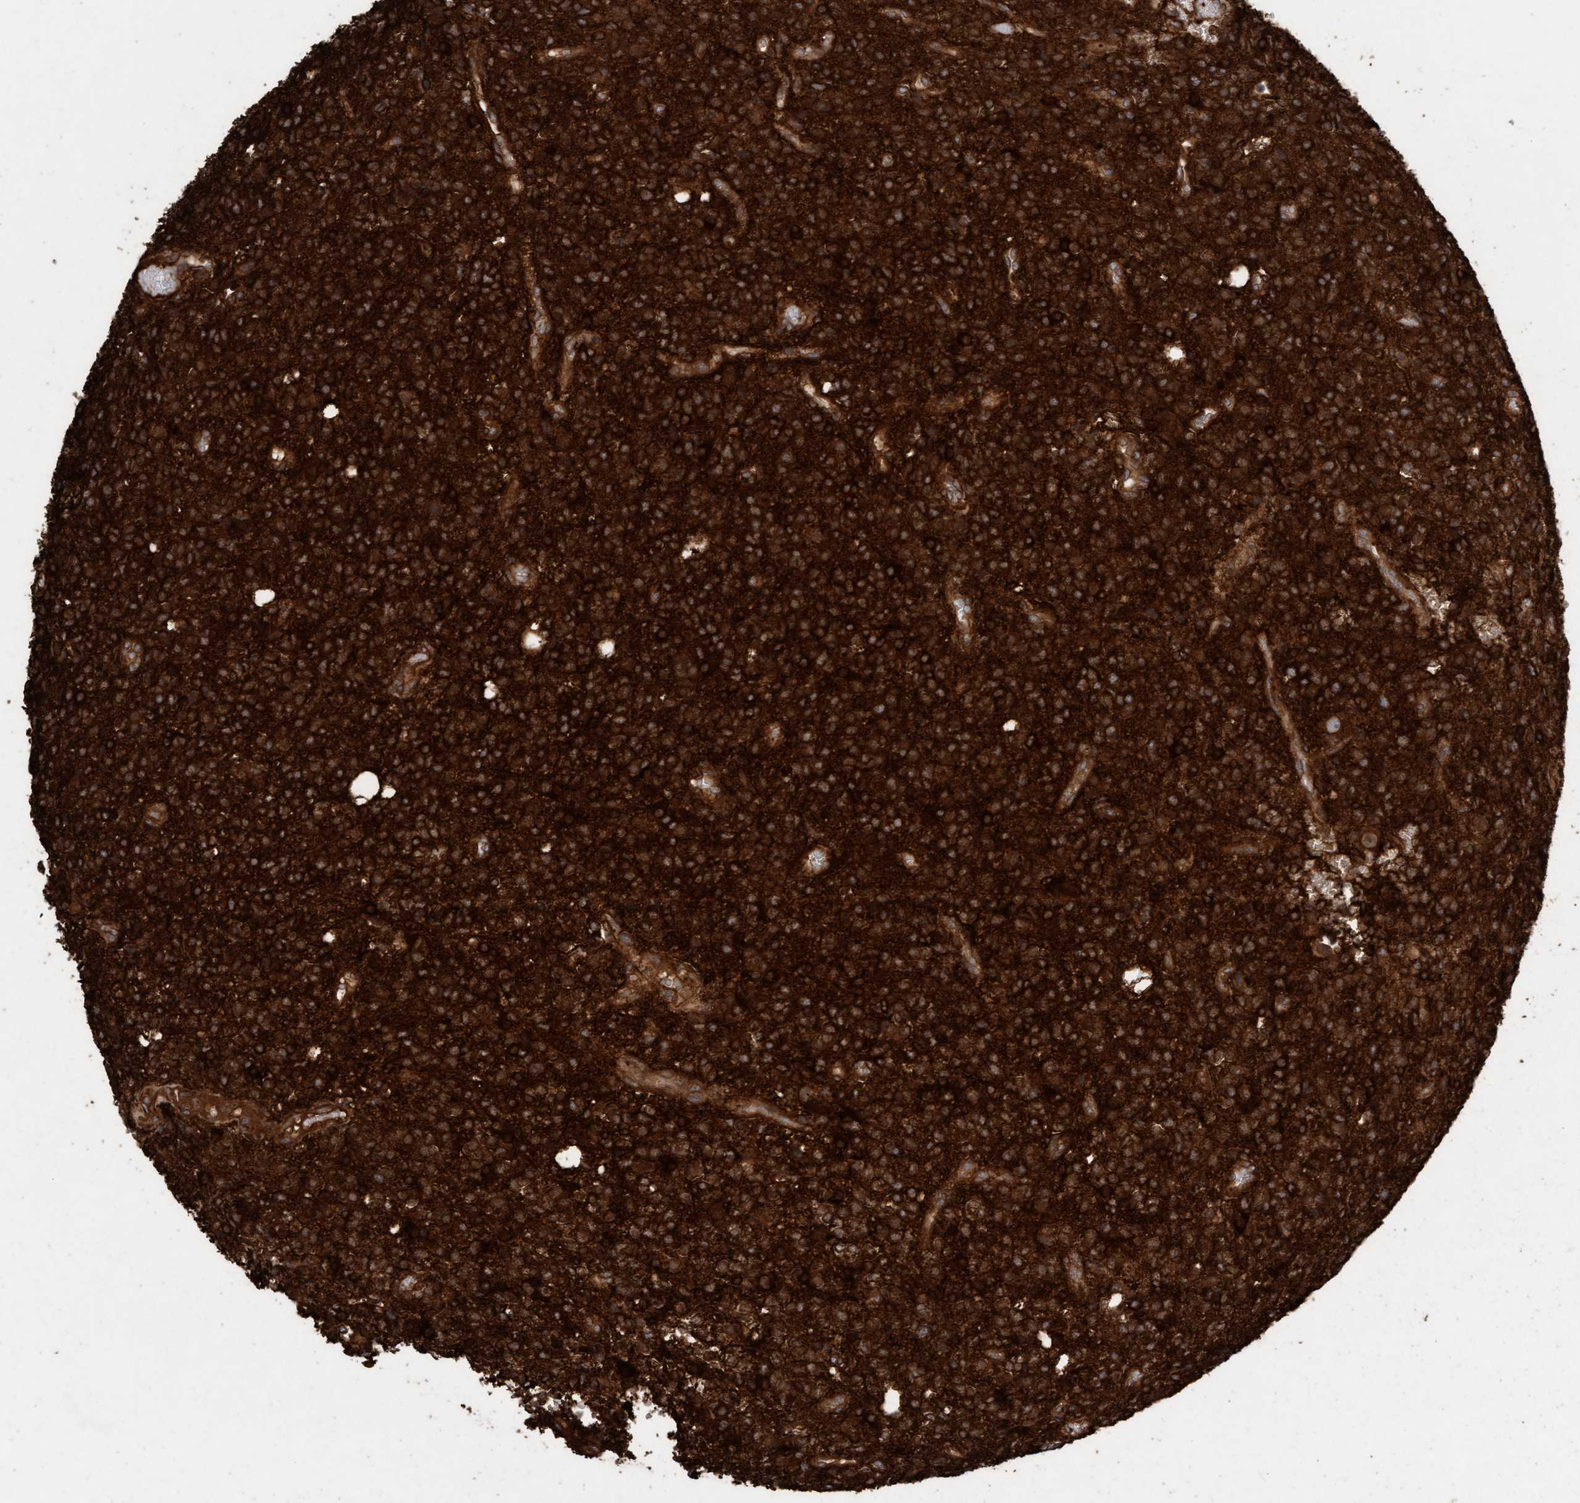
{"staining": {"intensity": "strong", "quantity": ">75%", "location": "cytoplasmic/membranous"}, "tissue": "glioma", "cell_type": "Tumor cells", "image_type": "cancer", "snomed": [{"axis": "morphology", "description": "Glioma, malignant, High grade"}, {"axis": "topography", "description": "Brain"}], "caption": "A histopathology image showing strong cytoplasmic/membranous positivity in approximately >75% of tumor cells in glioma, as visualized by brown immunohistochemical staining.", "gene": "CDC42EP4", "patient": {"sex": "male", "age": 34}}